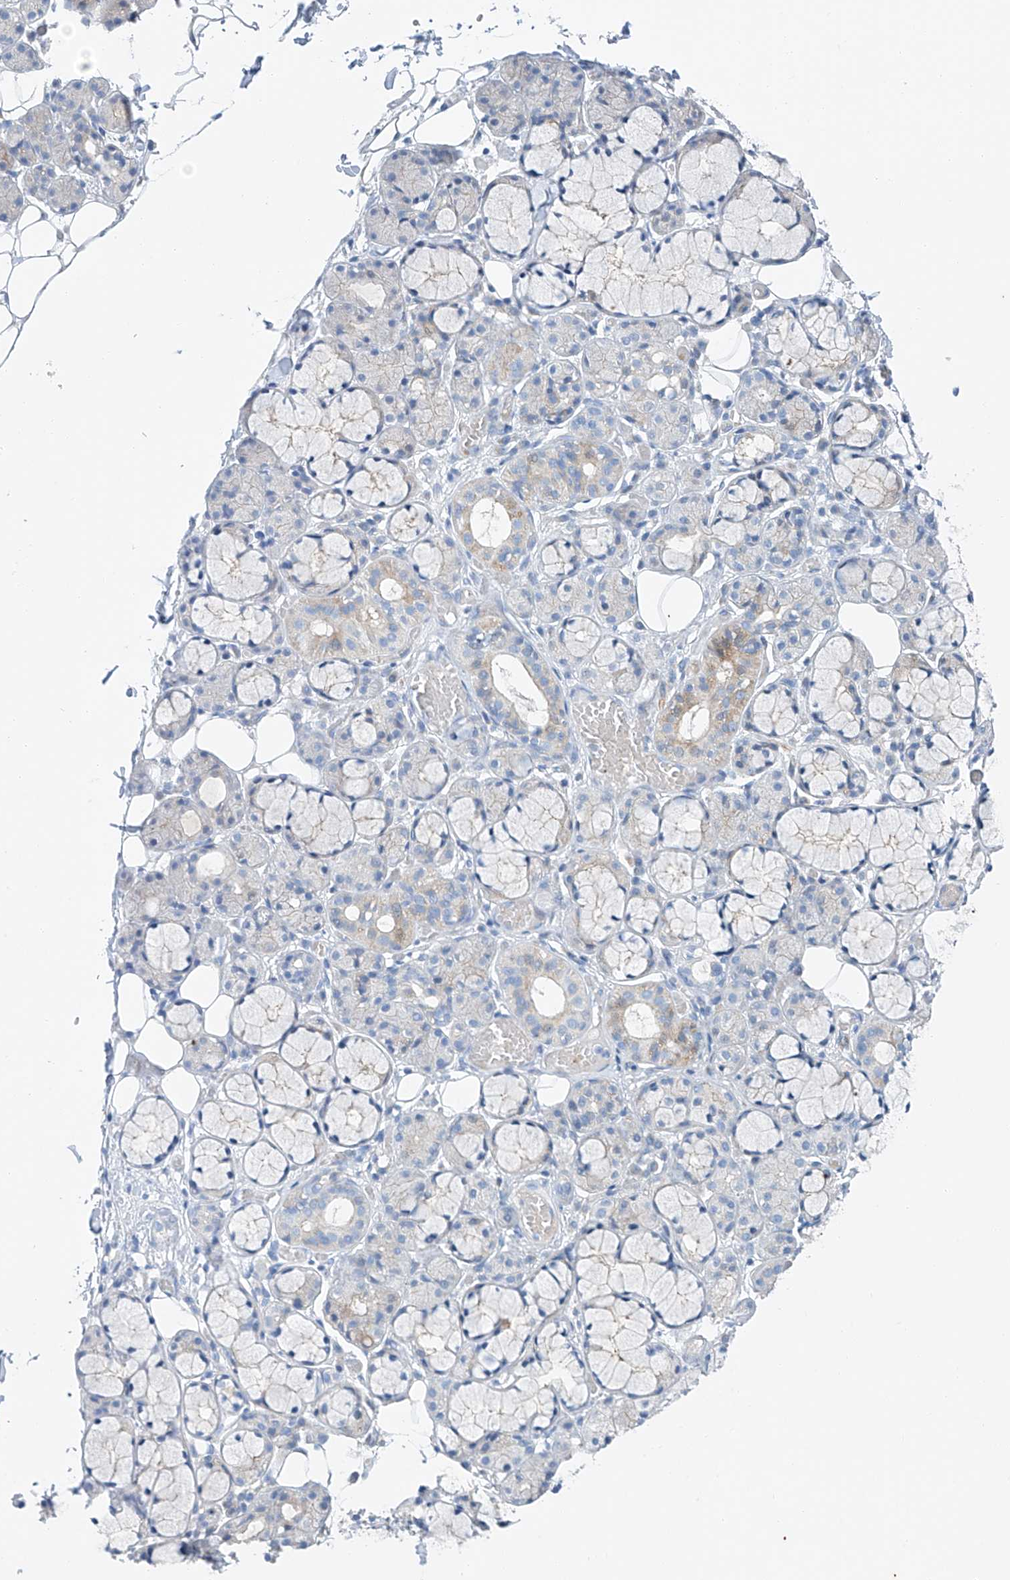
{"staining": {"intensity": "negative", "quantity": "none", "location": "none"}, "tissue": "salivary gland", "cell_type": "Glandular cells", "image_type": "normal", "snomed": [{"axis": "morphology", "description": "Normal tissue, NOS"}, {"axis": "topography", "description": "Salivary gland"}], "caption": "There is no significant positivity in glandular cells of salivary gland.", "gene": "CLDND1", "patient": {"sex": "male", "age": 63}}